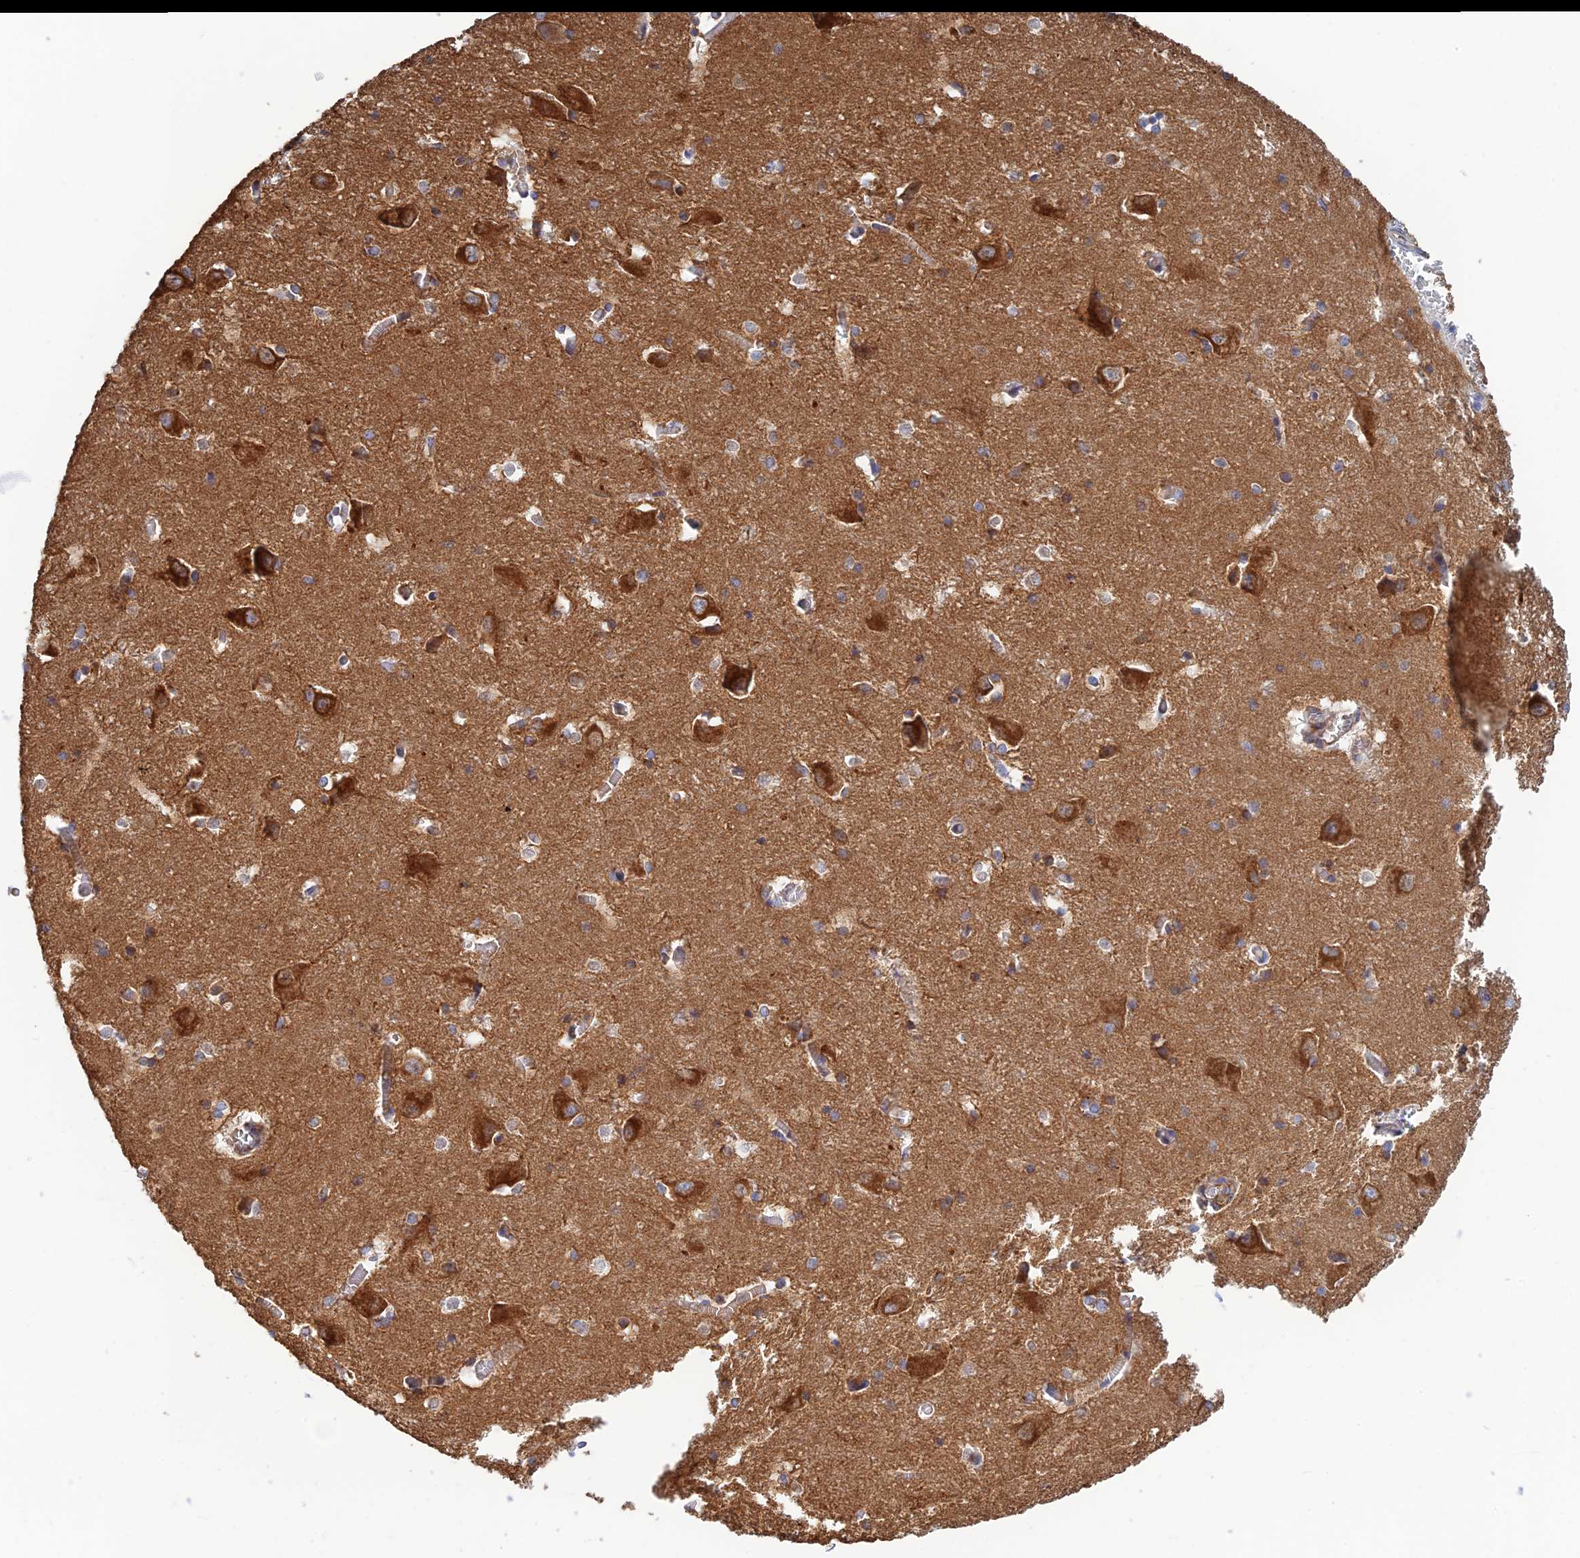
{"staining": {"intensity": "weak", "quantity": "<25%", "location": "cytoplasmic/membranous"}, "tissue": "caudate", "cell_type": "Glial cells", "image_type": "normal", "snomed": [{"axis": "morphology", "description": "Normal tissue, NOS"}, {"axis": "topography", "description": "Lateral ventricle wall"}], "caption": "Glial cells show no significant positivity in unremarkable caudate.", "gene": "DCTN2", "patient": {"sex": "male", "age": 37}}